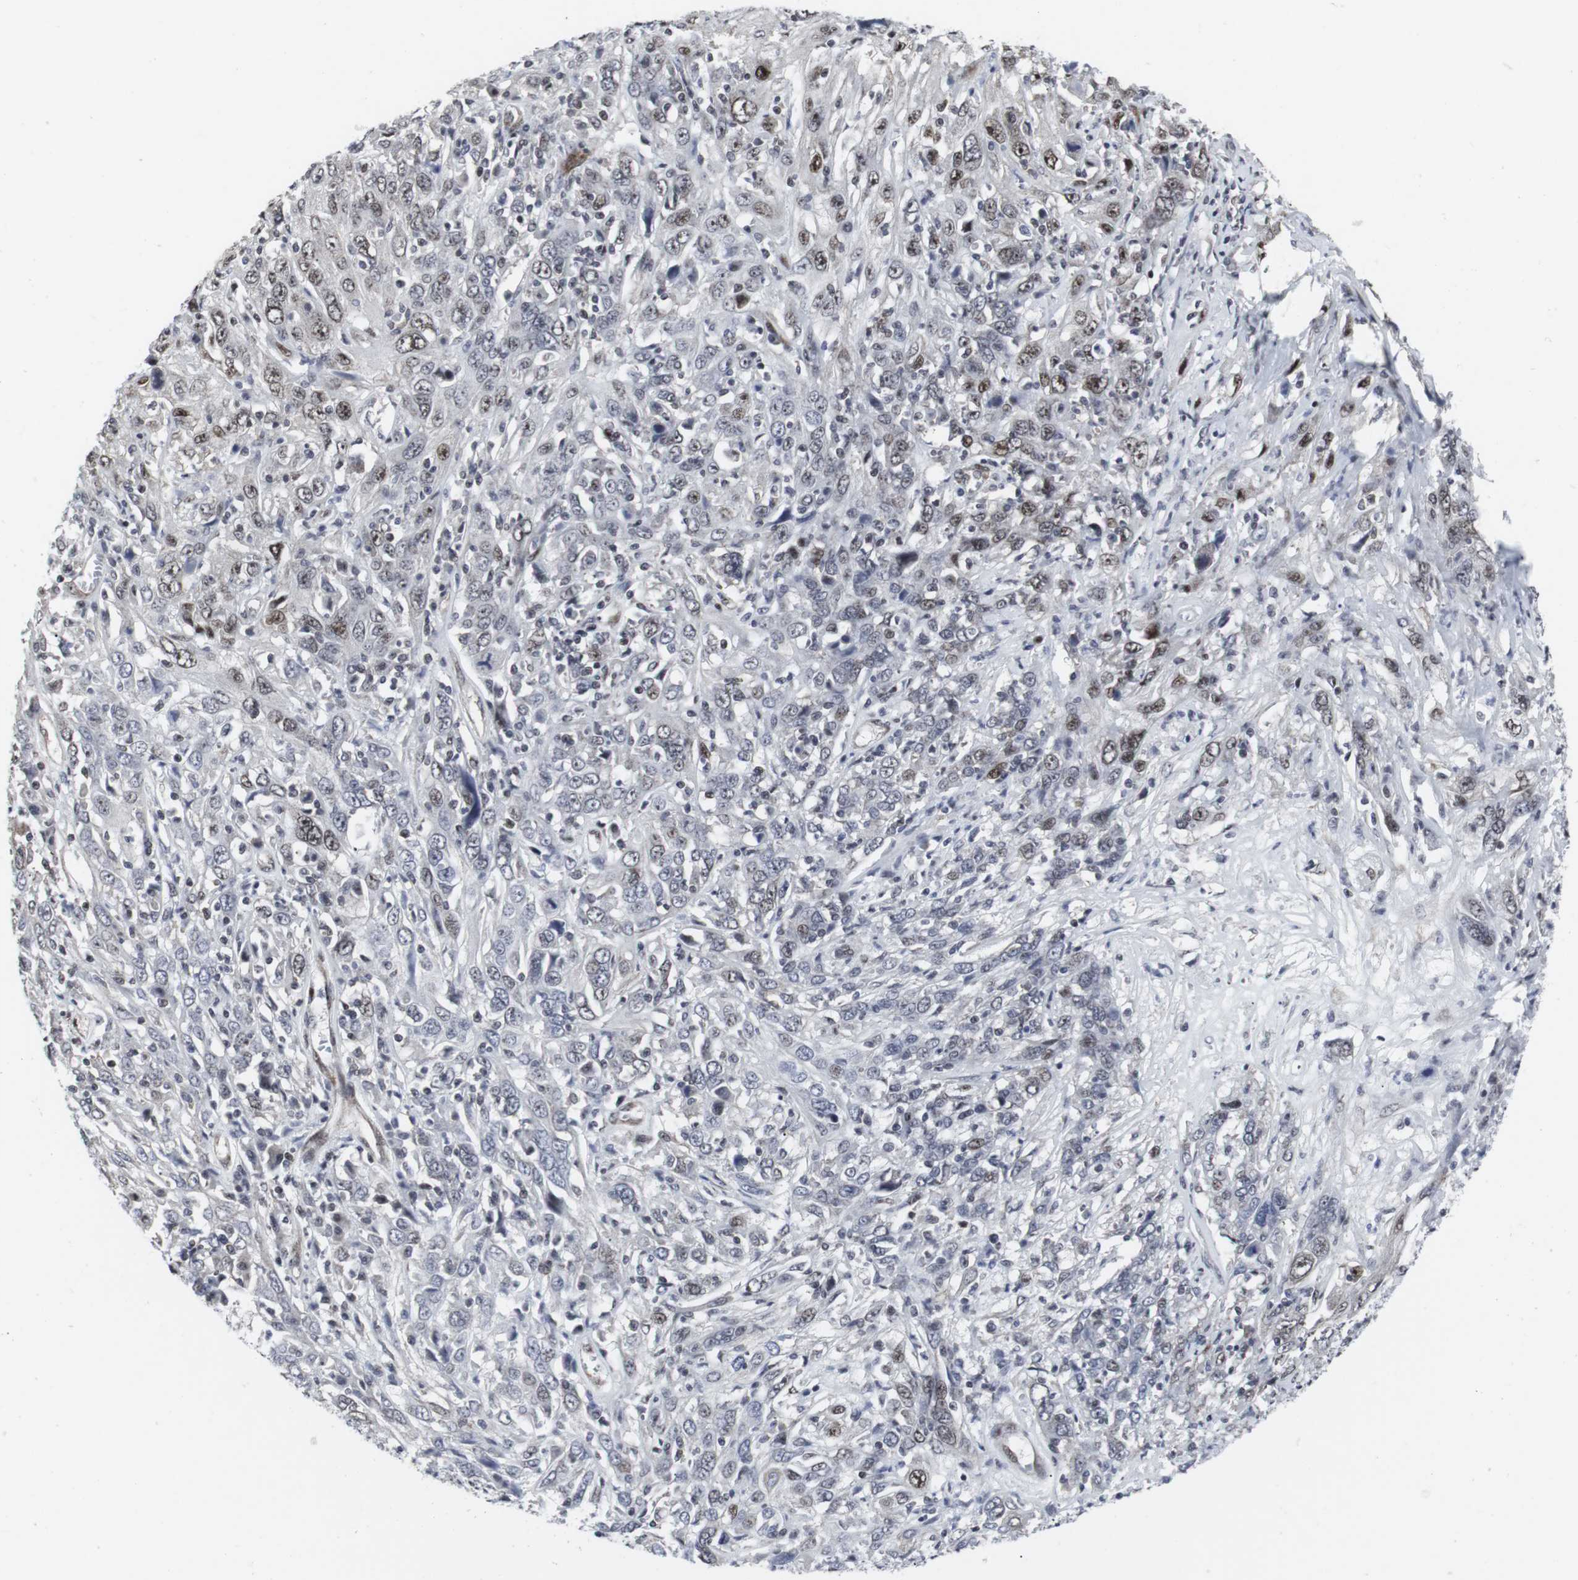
{"staining": {"intensity": "moderate", "quantity": "<25%", "location": "nuclear"}, "tissue": "cervical cancer", "cell_type": "Tumor cells", "image_type": "cancer", "snomed": [{"axis": "morphology", "description": "Squamous cell carcinoma, NOS"}, {"axis": "topography", "description": "Cervix"}], "caption": "This photomicrograph demonstrates IHC staining of cervical squamous cell carcinoma, with low moderate nuclear positivity in approximately <25% of tumor cells.", "gene": "MLH1", "patient": {"sex": "female", "age": 46}}